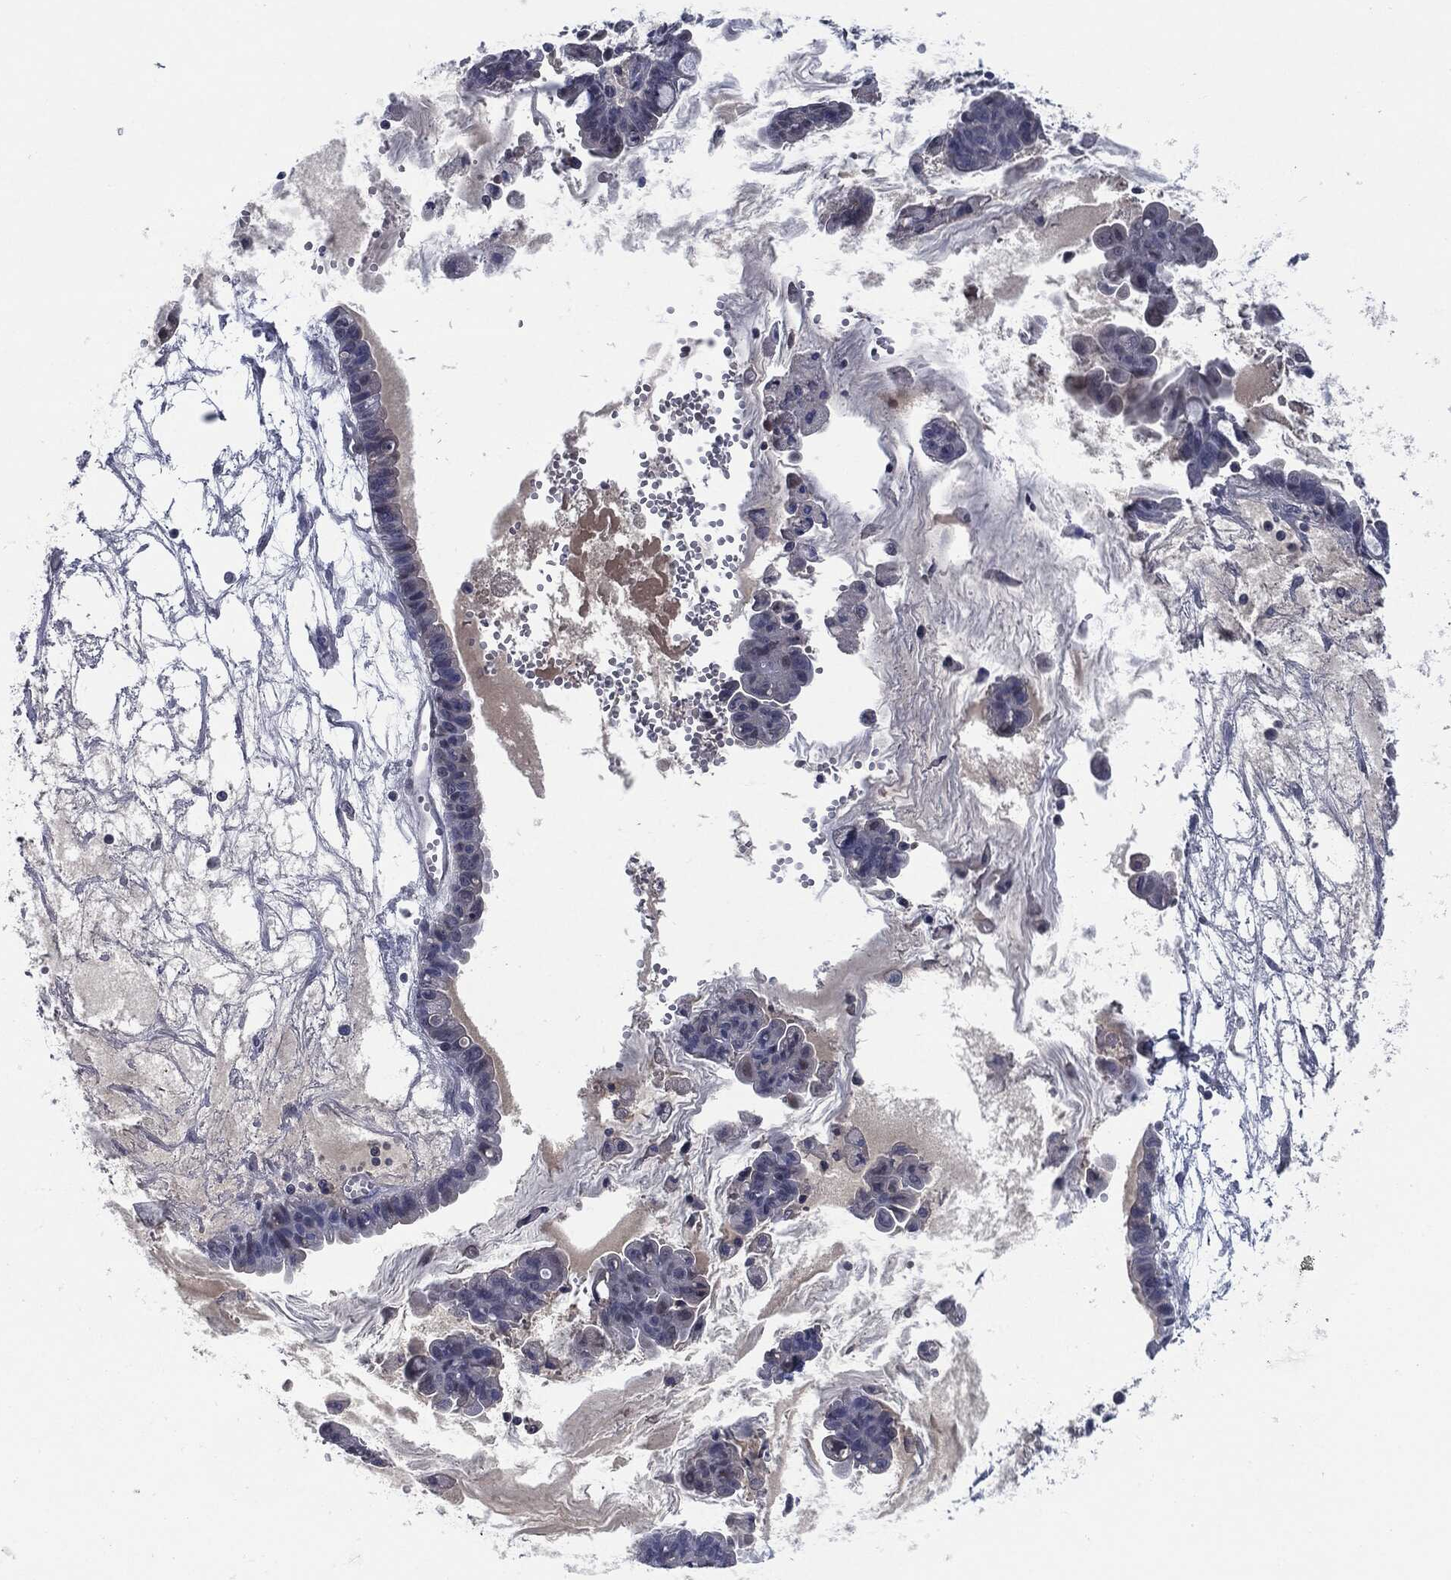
{"staining": {"intensity": "negative", "quantity": "none", "location": "none"}, "tissue": "ovarian cancer", "cell_type": "Tumor cells", "image_type": "cancer", "snomed": [{"axis": "morphology", "description": "Cystadenocarcinoma, mucinous, NOS"}, {"axis": "topography", "description": "Ovary"}], "caption": "This histopathology image is of ovarian cancer stained with immunohistochemistry to label a protein in brown with the nuclei are counter-stained blue. There is no expression in tumor cells.", "gene": "IL2RG", "patient": {"sex": "female", "age": 63}}